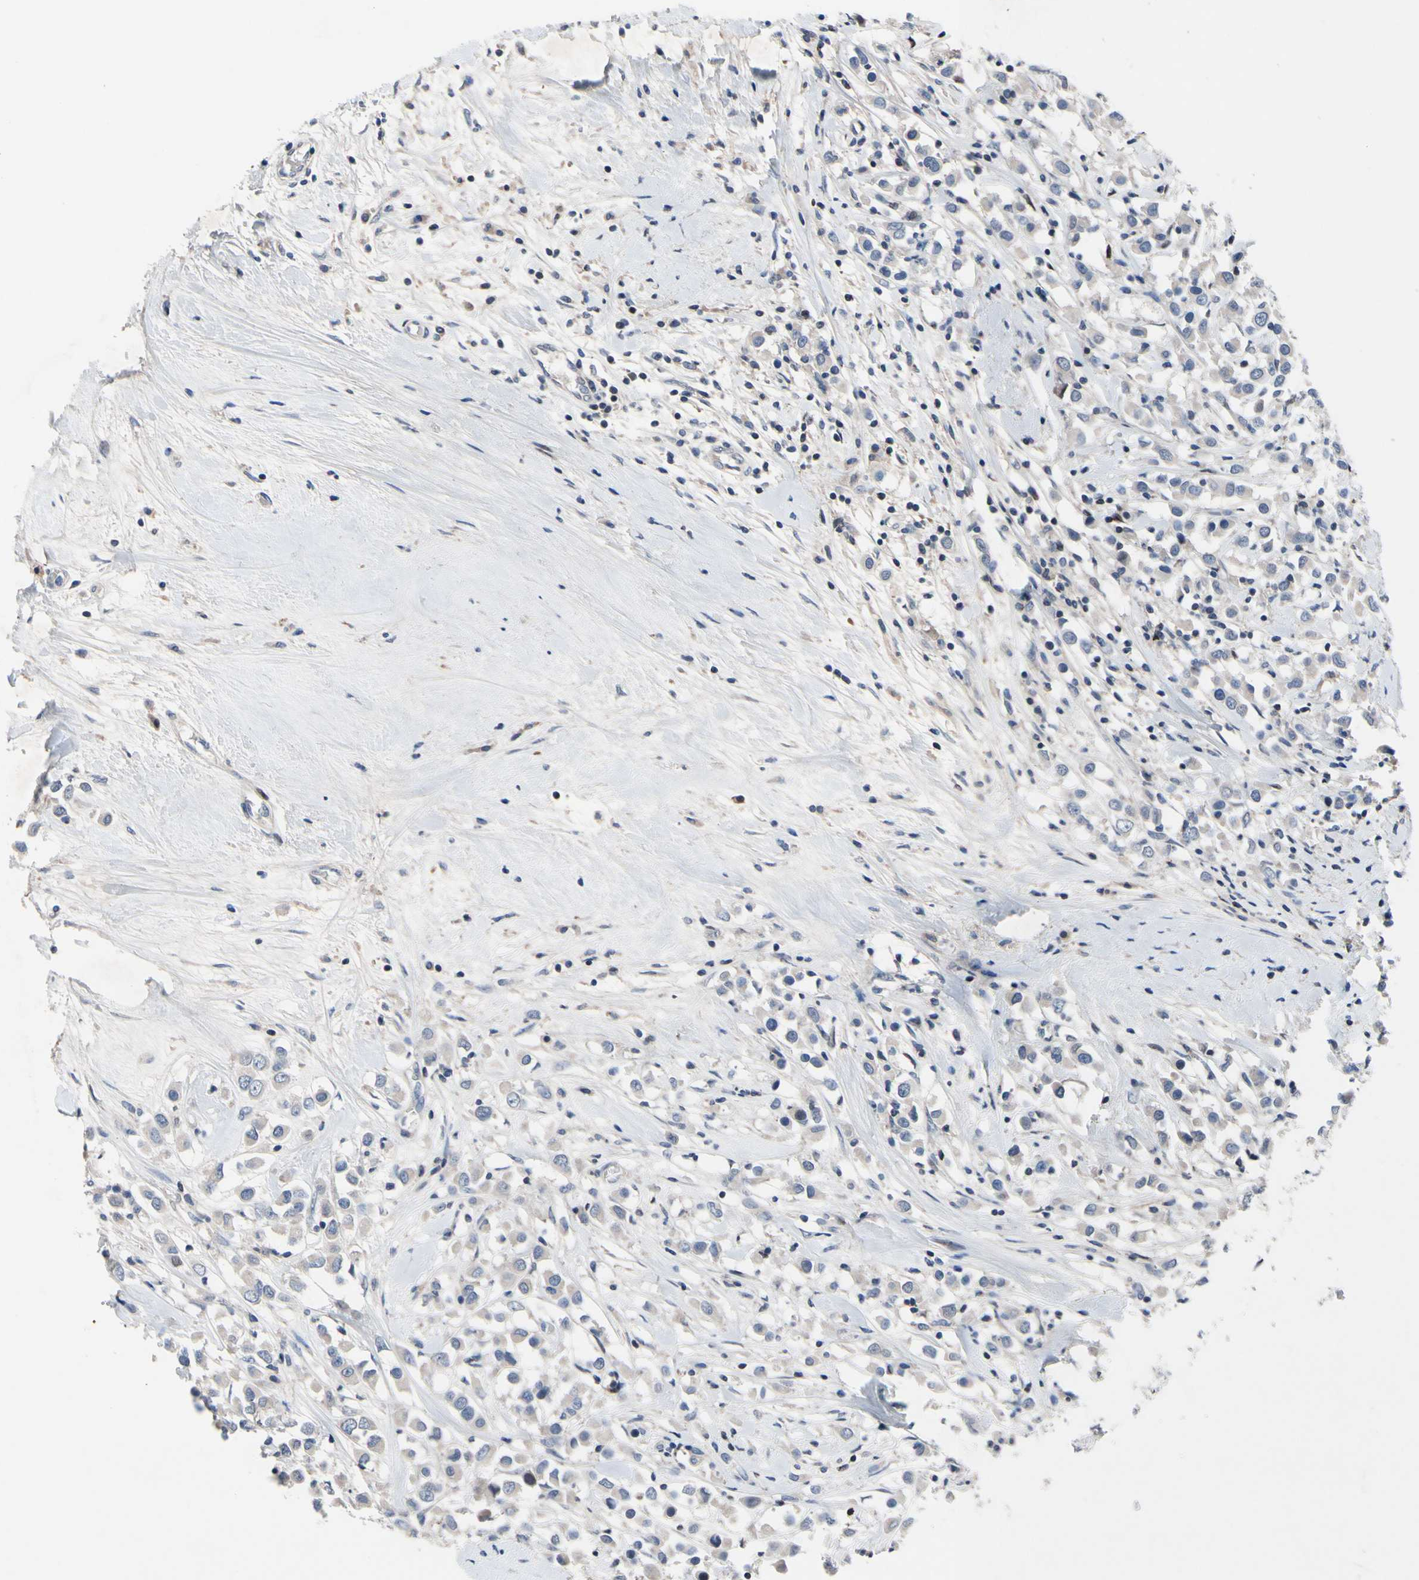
{"staining": {"intensity": "negative", "quantity": "none", "location": "none"}, "tissue": "breast cancer", "cell_type": "Tumor cells", "image_type": "cancer", "snomed": [{"axis": "morphology", "description": "Duct carcinoma"}, {"axis": "topography", "description": "Breast"}], "caption": "Human intraductal carcinoma (breast) stained for a protein using immunohistochemistry reveals no positivity in tumor cells.", "gene": "MUTYH", "patient": {"sex": "female", "age": 61}}